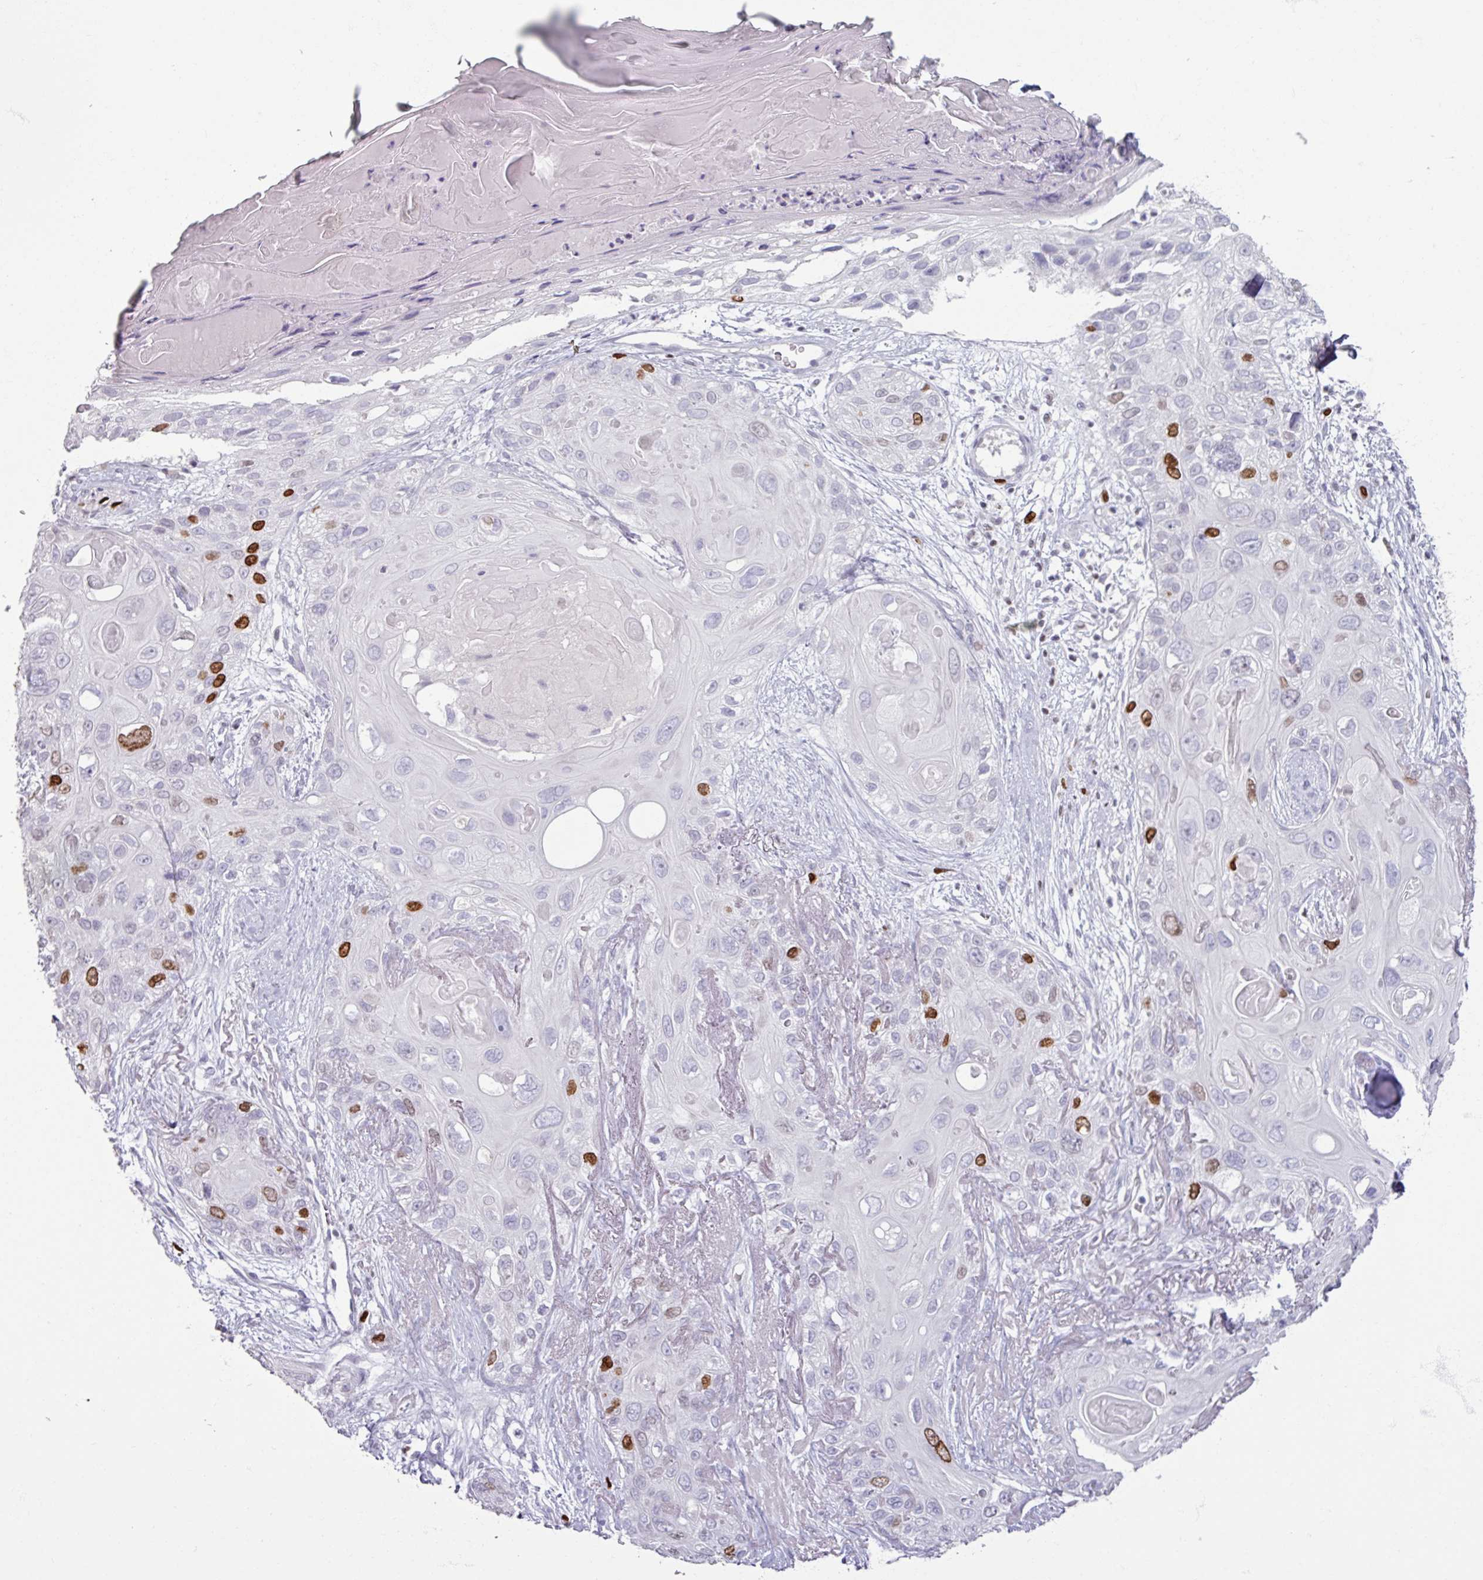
{"staining": {"intensity": "strong", "quantity": "<25%", "location": "nuclear"}, "tissue": "skin cancer", "cell_type": "Tumor cells", "image_type": "cancer", "snomed": [{"axis": "morphology", "description": "Normal tissue, NOS"}, {"axis": "morphology", "description": "Squamous cell carcinoma, NOS"}, {"axis": "topography", "description": "Skin"}], "caption": "Squamous cell carcinoma (skin) stained with DAB (3,3'-diaminobenzidine) immunohistochemistry (IHC) shows medium levels of strong nuclear positivity in about <25% of tumor cells. The protein of interest is stained brown, and the nuclei are stained in blue (DAB (3,3'-diaminobenzidine) IHC with brightfield microscopy, high magnification).", "gene": "ATAD2", "patient": {"sex": "male", "age": 72}}